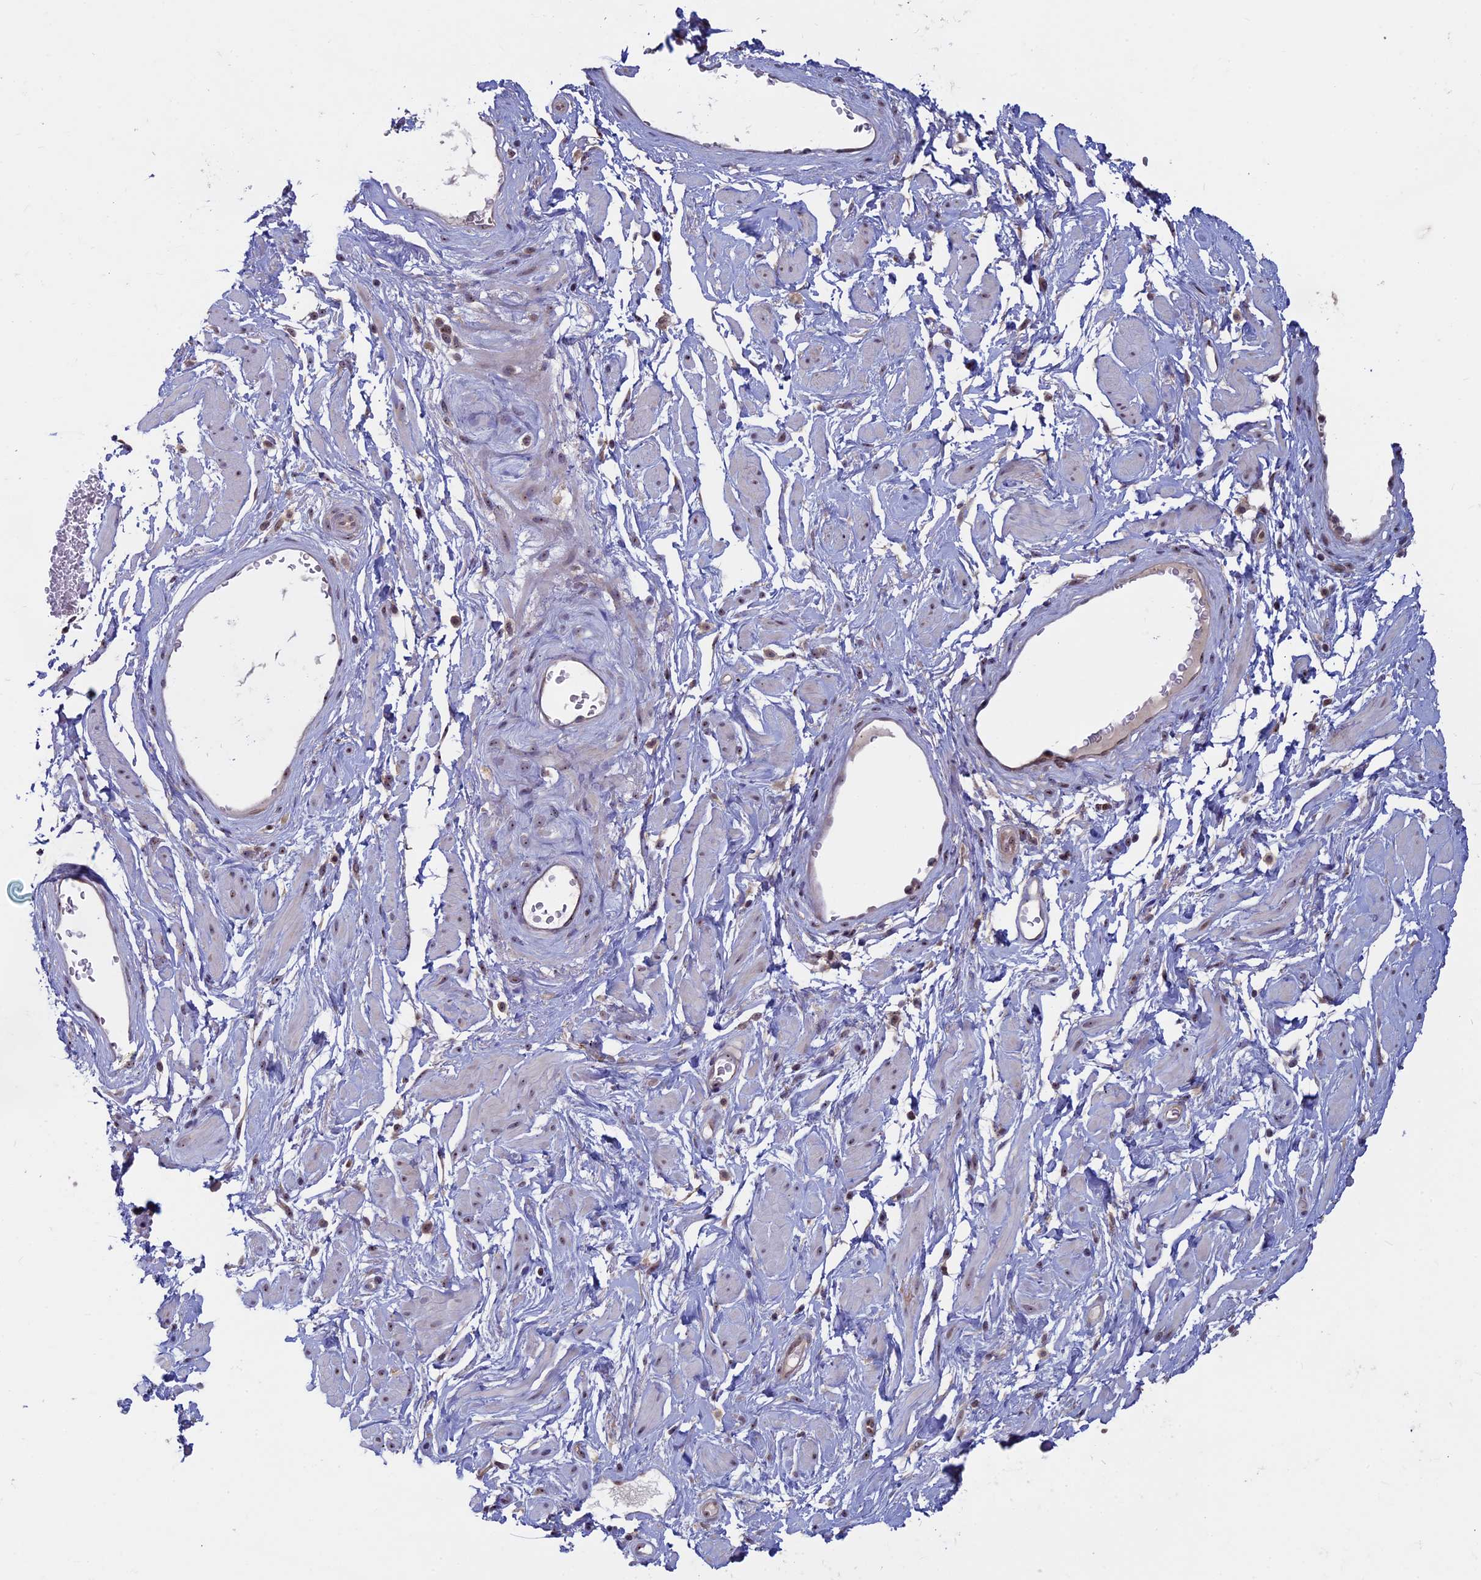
{"staining": {"intensity": "moderate", "quantity": "25%-75%", "location": "nuclear"}, "tissue": "adipose tissue", "cell_type": "Adipocytes", "image_type": "normal", "snomed": [{"axis": "morphology", "description": "Normal tissue, NOS"}, {"axis": "morphology", "description": "Adenocarcinoma, NOS"}, {"axis": "topography", "description": "Rectum"}, {"axis": "topography", "description": "Vagina"}, {"axis": "topography", "description": "Peripheral nerve tissue"}], "caption": "Immunohistochemical staining of normal adipose tissue shows medium levels of moderate nuclear staining in approximately 25%-75% of adipocytes.", "gene": "SPIRE1", "patient": {"sex": "female", "age": 71}}